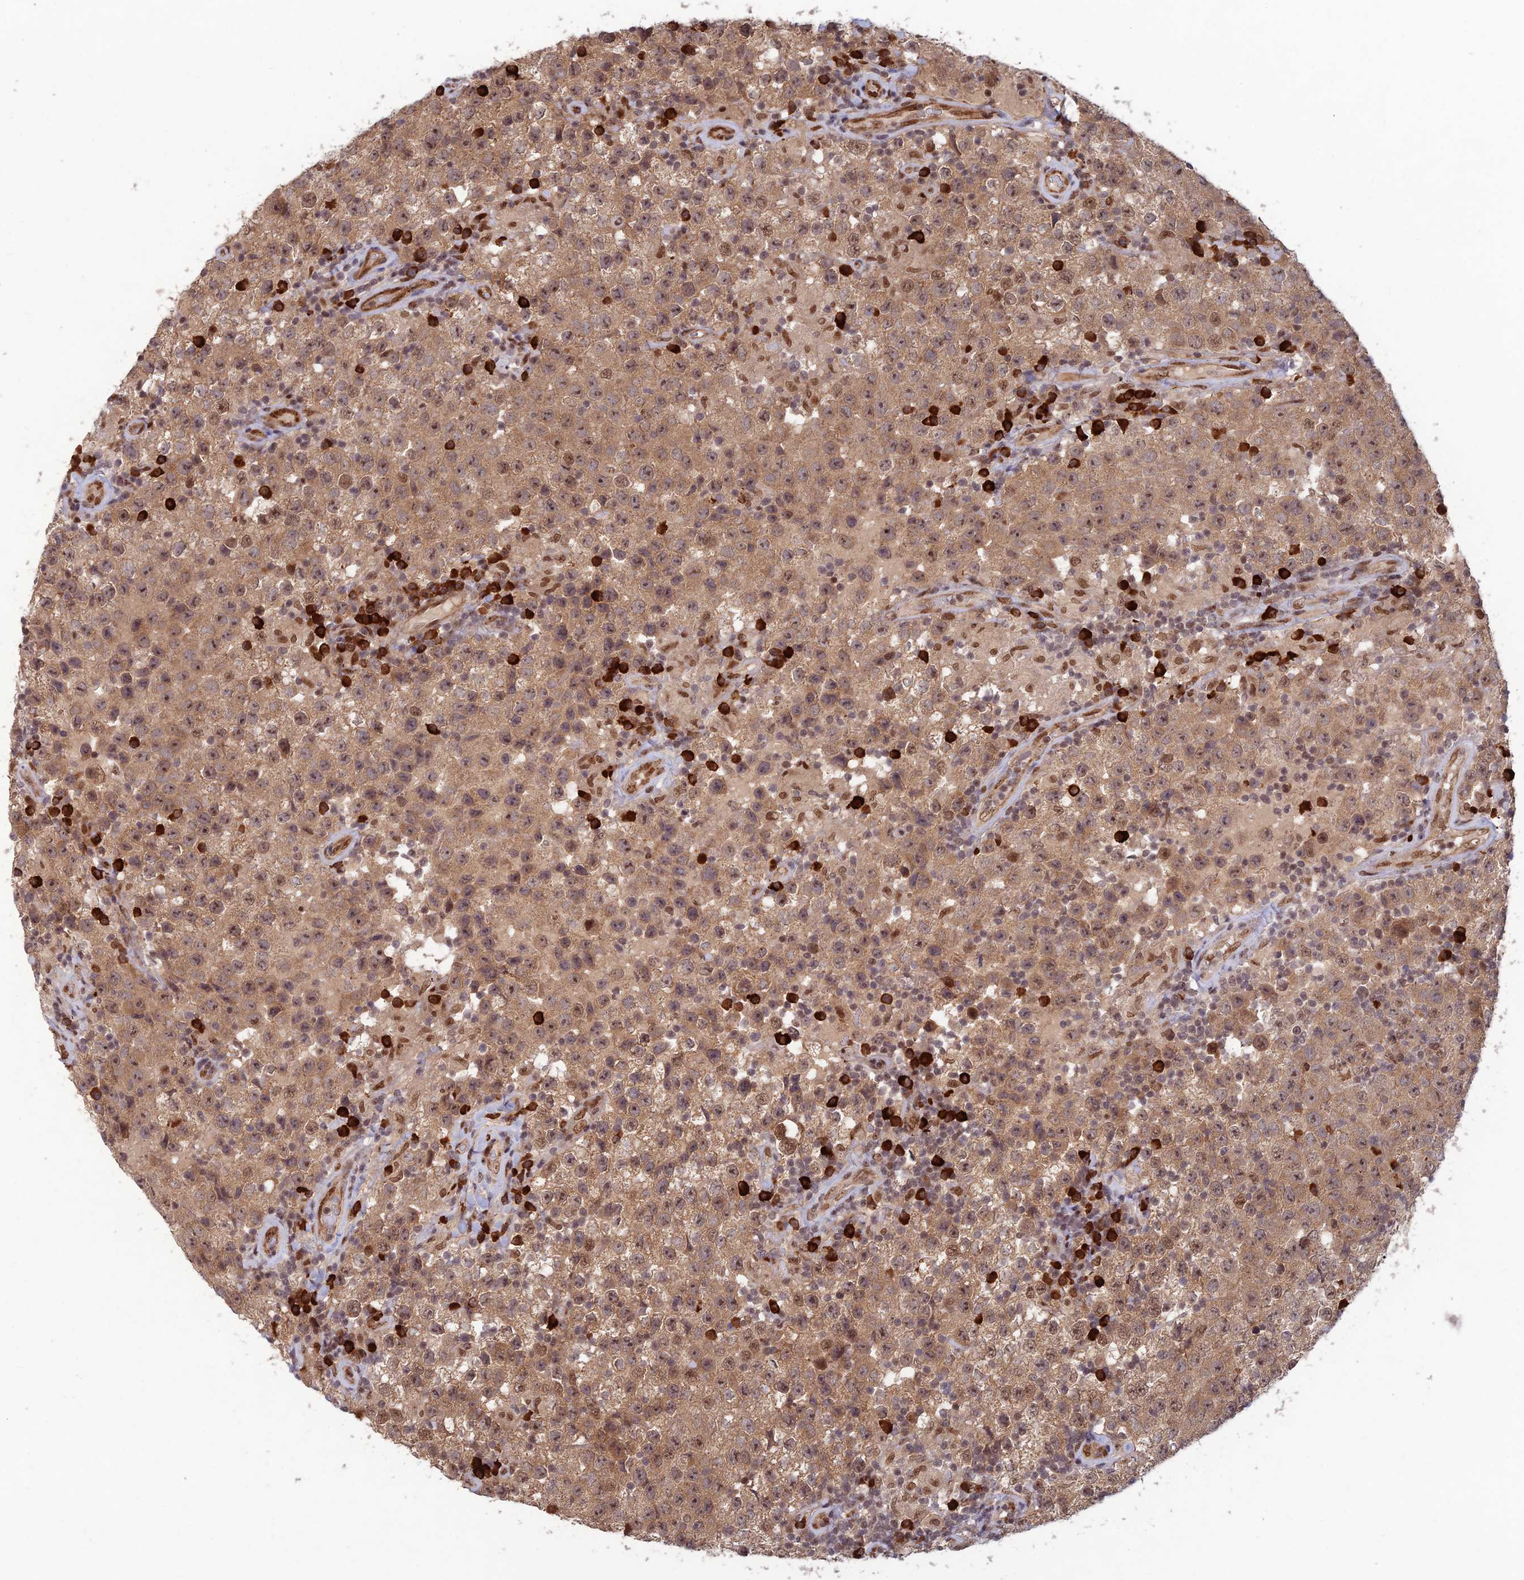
{"staining": {"intensity": "weak", "quantity": ">75%", "location": "cytoplasmic/membranous"}, "tissue": "testis cancer", "cell_type": "Tumor cells", "image_type": "cancer", "snomed": [{"axis": "morphology", "description": "Seminoma, NOS"}, {"axis": "morphology", "description": "Carcinoma, Embryonal, NOS"}, {"axis": "topography", "description": "Testis"}], "caption": "Immunohistochemistry staining of testis embryonal carcinoma, which displays low levels of weak cytoplasmic/membranous positivity in approximately >75% of tumor cells indicating weak cytoplasmic/membranous protein expression. The staining was performed using DAB (brown) for protein detection and nuclei were counterstained in hematoxylin (blue).", "gene": "ZNF565", "patient": {"sex": "male", "age": 41}}